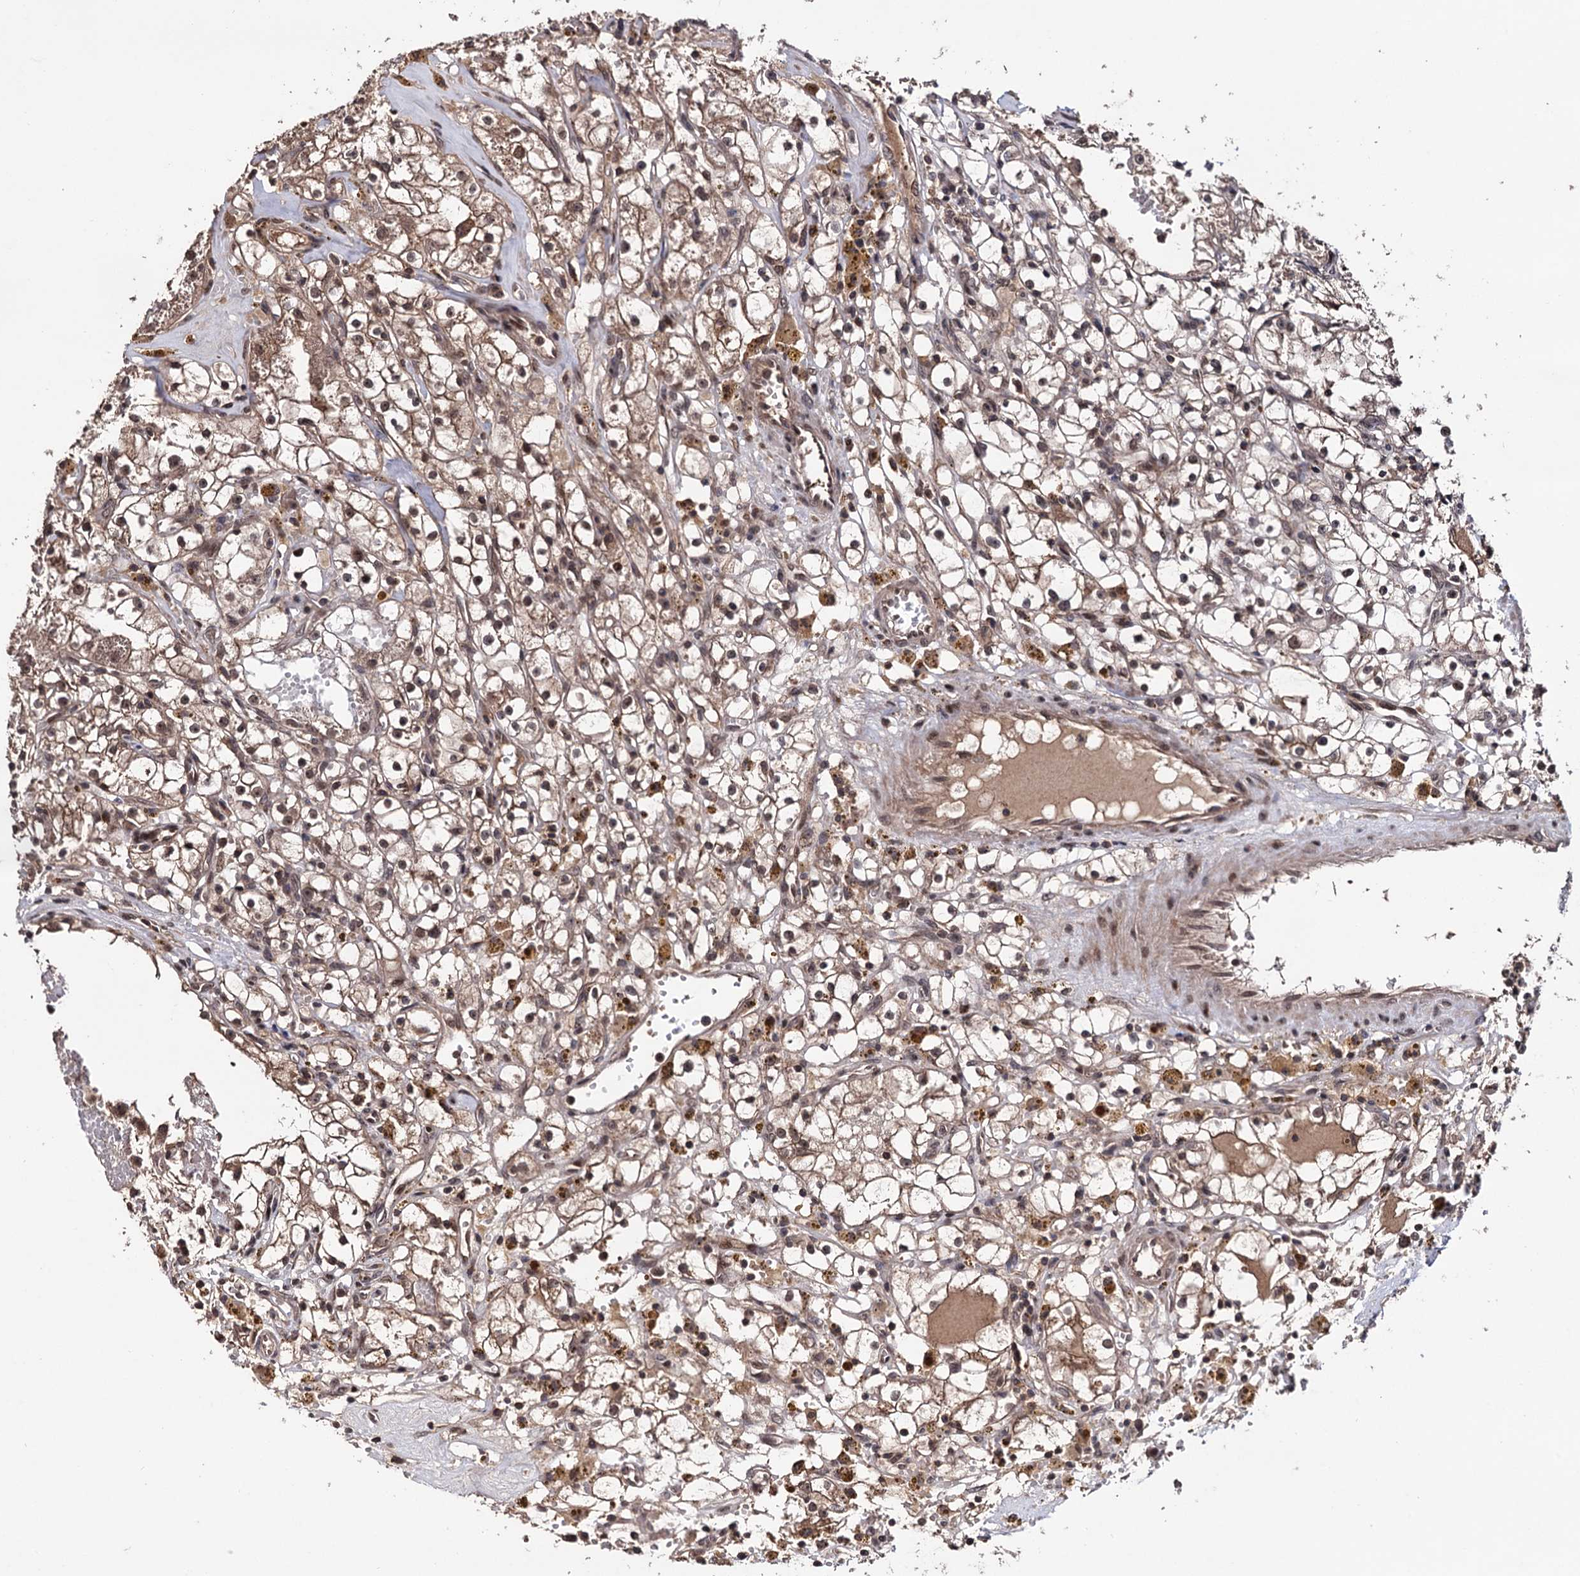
{"staining": {"intensity": "moderate", "quantity": "25%-75%", "location": "cytoplasmic/membranous,nuclear"}, "tissue": "renal cancer", "cell_type": "Tumor cells", "image_type": "cancer", "snomed": [{"axis": "morphology", "description": "Adenocarcinoma, NOS"}, {"axis": "topography", "description": "Kidney"}], "caption": "This is an image of immunohistochemistry staining of adenocarcinoma (renal), which shows moderate staining in the cytoplasmic/membranous and nuclear of tumor cells.", "gene": "KLF5", "patient": {"sex": "male", "age": 56}}